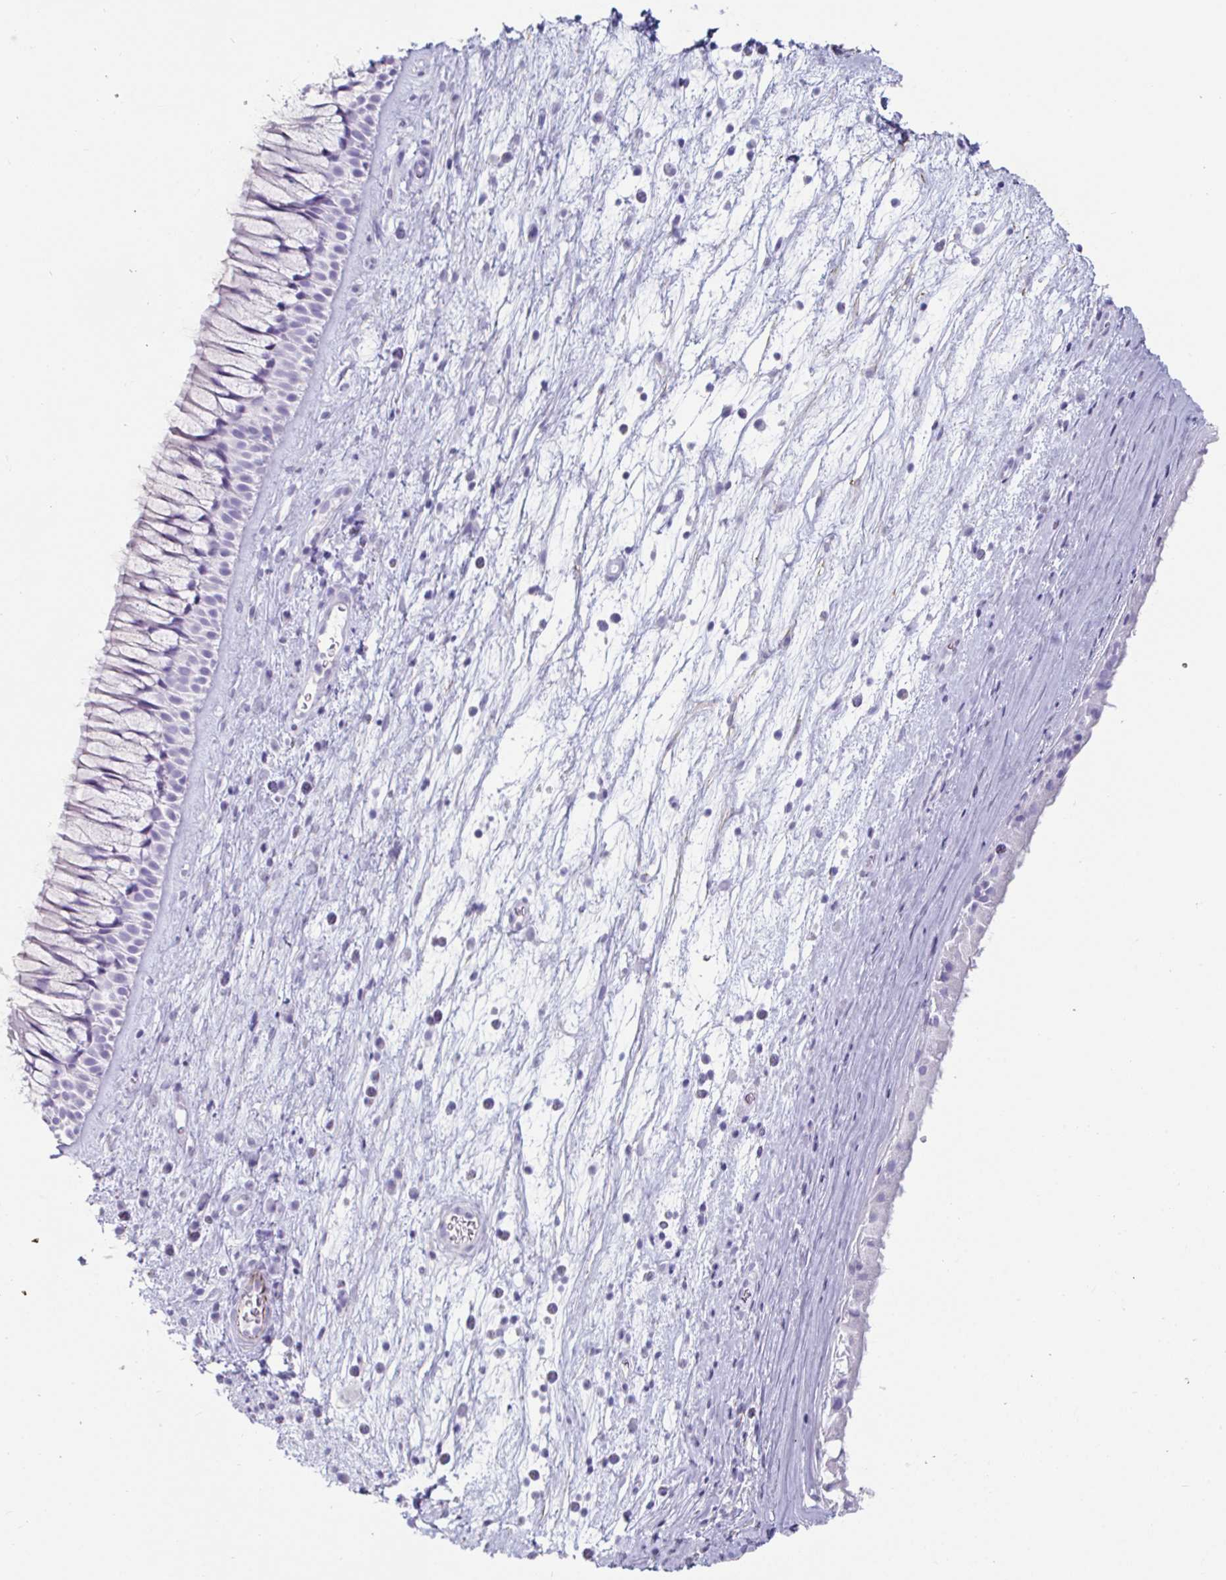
{"staining": {"intensity": "negative", "quantity": "none", "location": "none"}, "tissue": "nasopharynx", "cell_type": "Respiratory epithelial cells", "image_type": "normal", "snomed": [{"axis": "morphology", "description": "Normal tissue, NOS"}, {"axis": "topography", "description": "Nasopharynx"}], "caption": "Immunohistochemistry (IHC) of unremarkable human nasopharynx reveals no expression in respiratory epithelial cells. The staining is performed using DAB (3,3'-diaminobenzidine) brown chromogen with nuclei counter-stained in using hematoxylin.", "gene": "CREG2", "patient": {"sex": "male", "age": 74}}